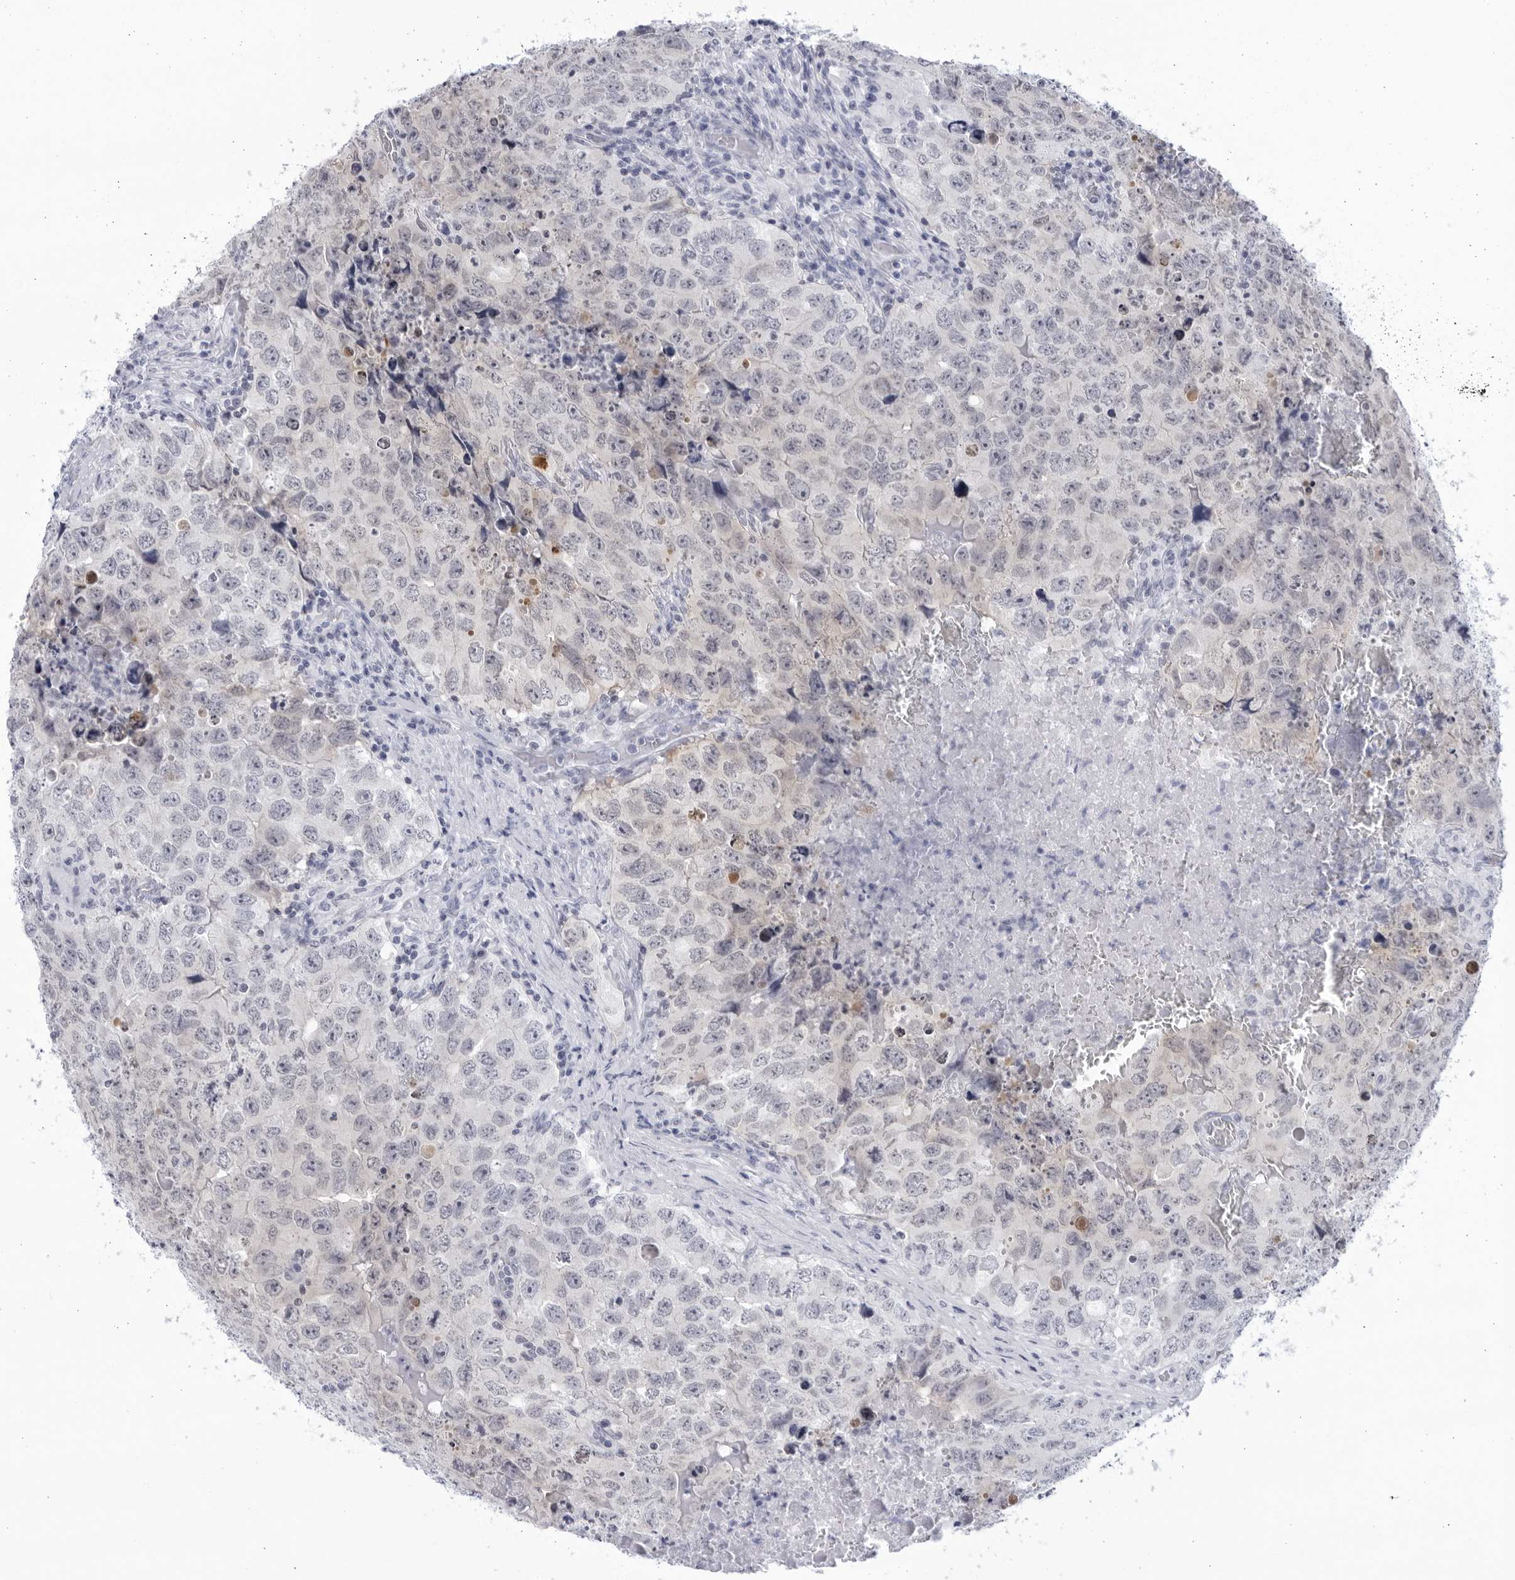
{"staining": {"intensity": "negative", "quantity": "none", "location": "none"}, "tissue": "testis cancer", "cell_type": "Tumor cells", "image_type": "cancer", "snomed": [{"axis": "morphology", "description": "Seminoma, NOS"}, {"axis": "morphology", "description": "Carcinoma, Embryonal, NOS"}, {"axis": "topography", "description": "Testis"}], "caption": "Micrograph shows no significant protein expression in tumor cells of testis cancer (embryonal carcinoma).", "gene": "CCDC181", "patient": {"sex": "male", "age": 43}}